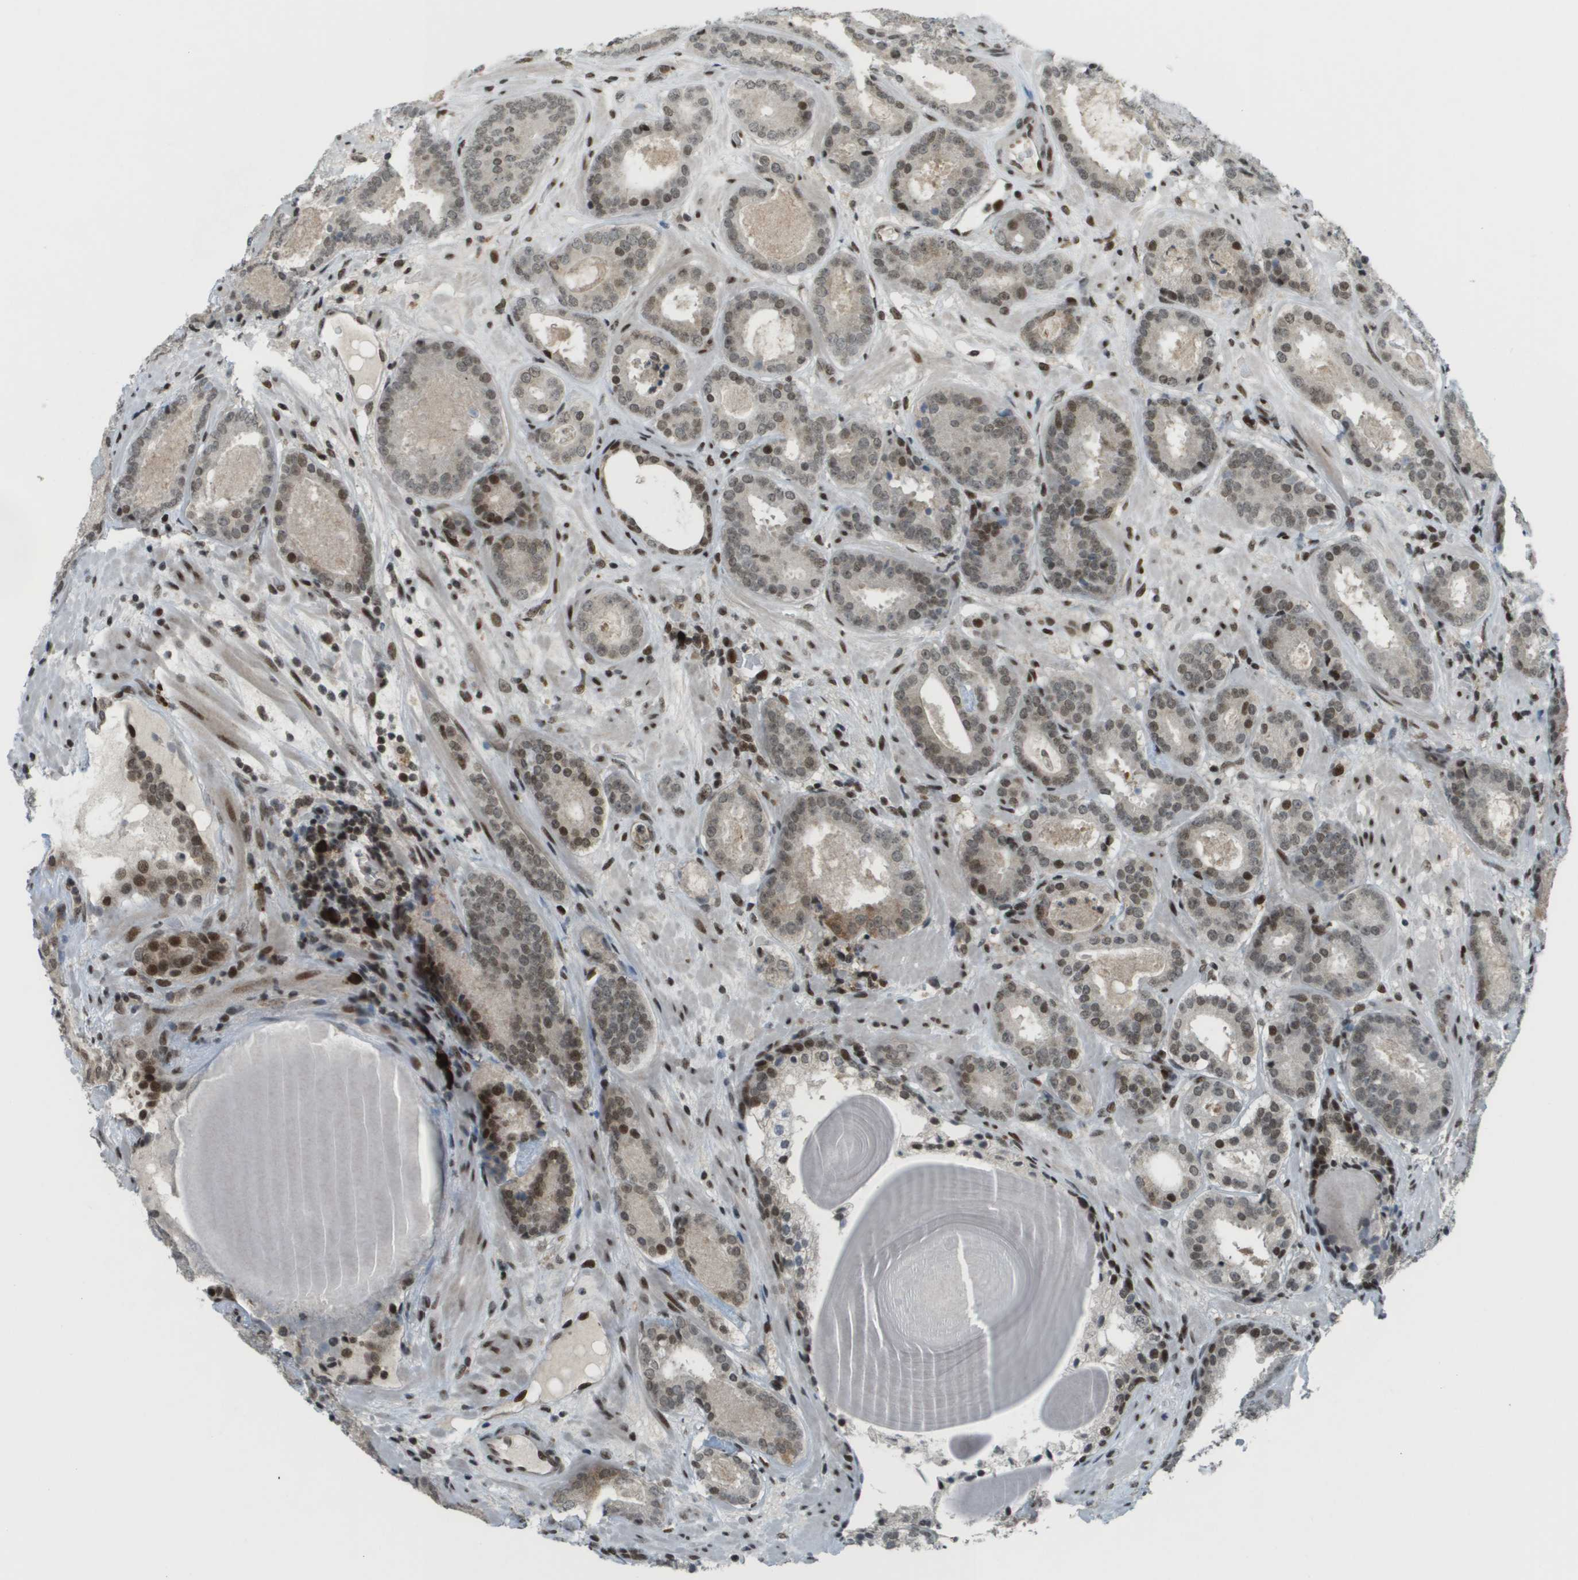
{"staining": {"intensity": "moderate", "quantity": "25%-75%", "location": "nuclear"}, "tissue": "prostate cancer", "cell_type": "Tumor cells", "image_type": "cancer", "snomed": [{"axis": "morphology", "description": "Adenocarcinoma, Low grade"}, {"axis": "topography", "description": "Prostate"}], "caption": "Immunohistochemical staining of prostate adenocarcinoma (low-grade) demonstrates medium levels of moderate nuclear staining in approximately 25%-75% of tumor cells.", "gene": "IRF7", "patient": {"sex": "male", "age": 69}}